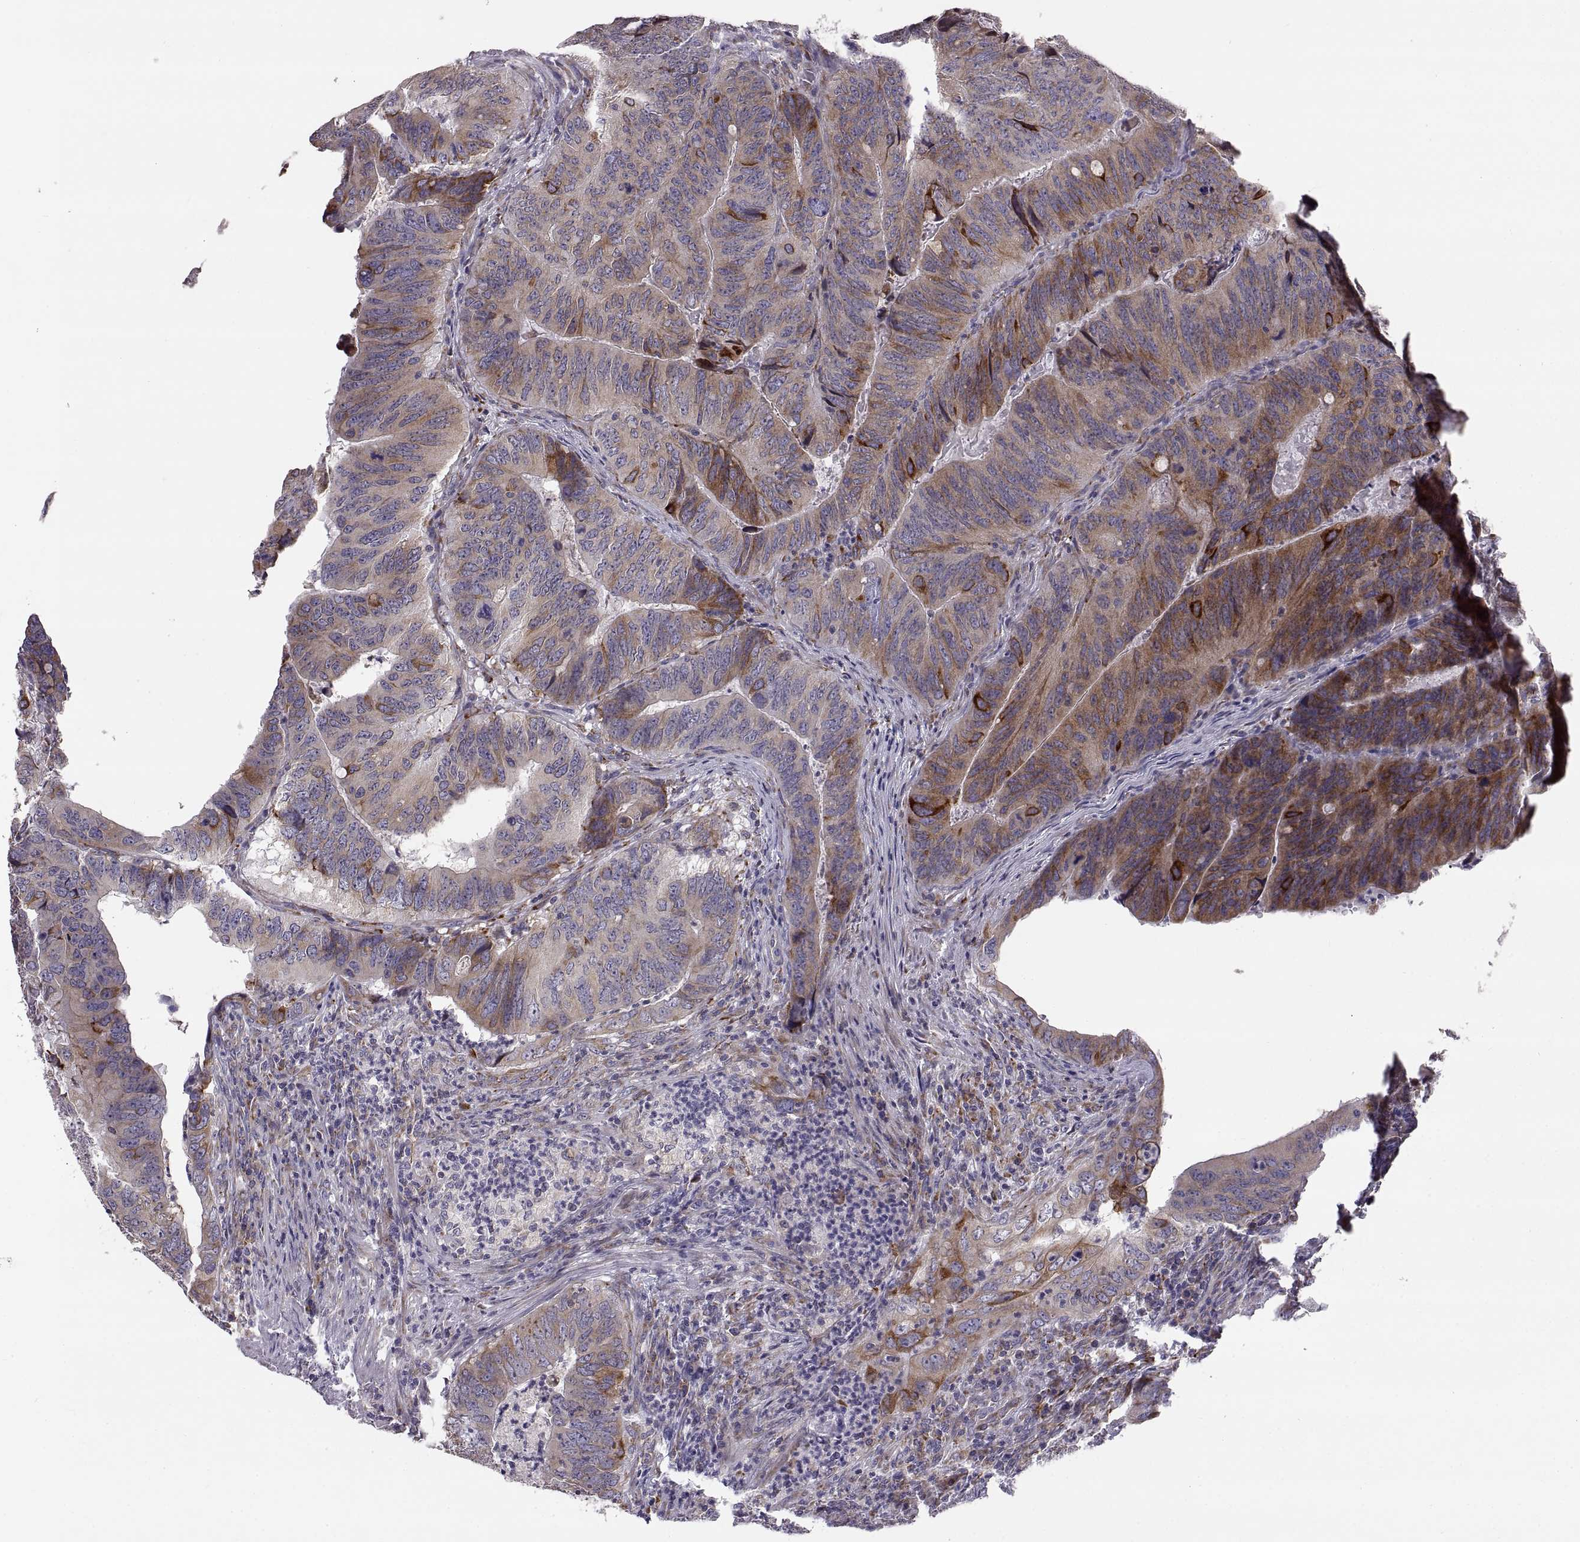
{"staining": {"intensity": "strong", "quantity": "<25%", "location": "cytoplasmic/membranous"}, "tissue": "colorectal cancer", "cell_type": "Tumor cells", "image_type": "cancer", "snomed": [{"axis": "morphology", "description": "Adenocarcinoma, NOS"}, {"axis": "topography", "description": "Colon"}], "caption": "The image reveals immunohistochemical staining of colorectal cancer. There is strong cytoplasmic/membranous staining is appreciated in about <25% of tumor cells.", "gene": "PLEKHB2", "patient": {"sex": "male", "age": 79}}